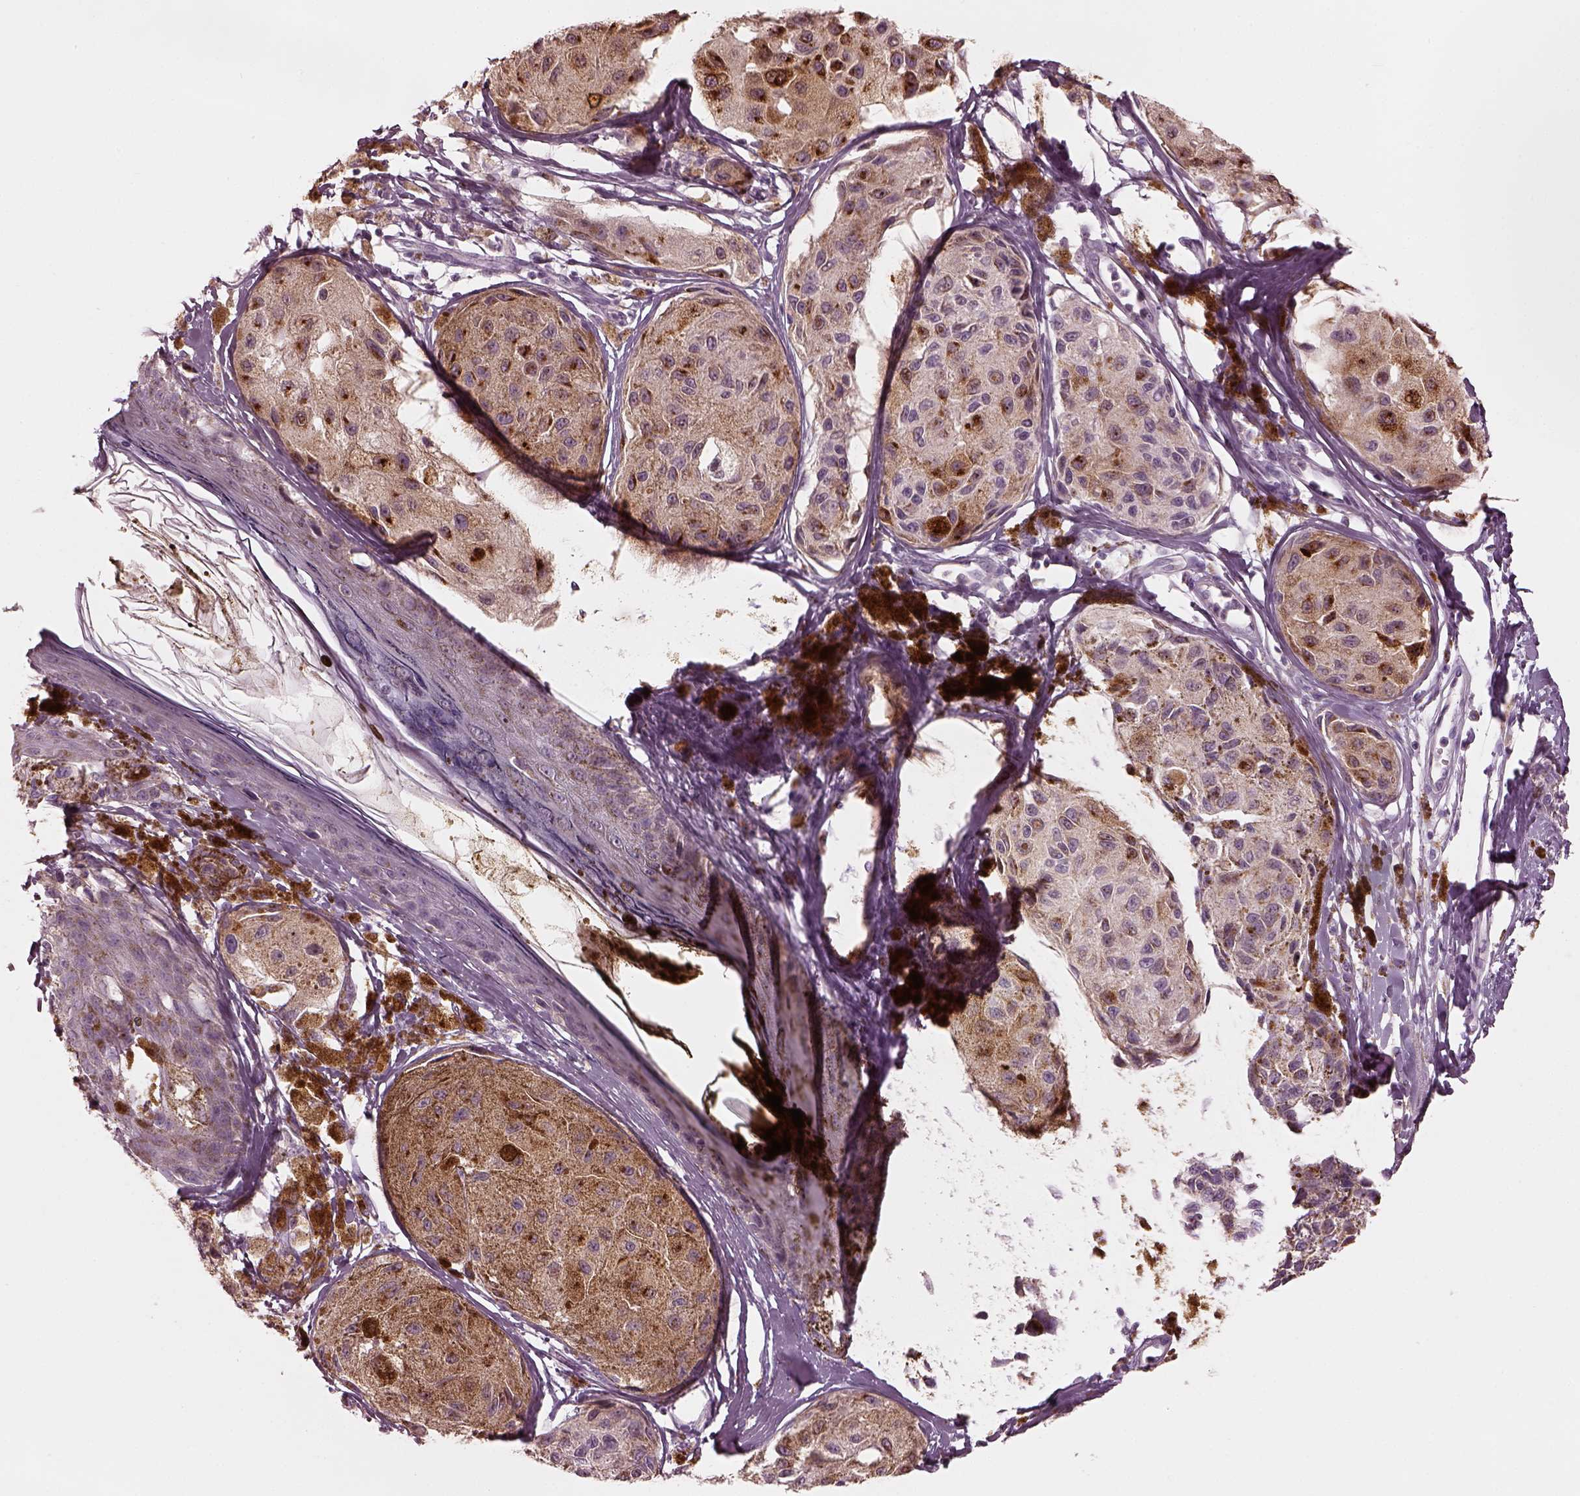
{"staining": {"intensity": "moderate", "quantity": "25%-75%", "location": "cytoplasmic/membranous"}, "tissue": "melanoma", "cell_type": "Tumor cells", "image_type": "cancer", "snomed": [{"axis": "morphology", "description": "Malignant melanoma, NOS"}, {"axis": "topography", "description": "Skin"}], "caption": "About 25%-75% of tumor cells in malignant melanoma exhibit moderate cytoplasmic/membranous protein positivity as visualized by brown immunohistochemical staining.", "gene": "MIA", "patient": {"sex": "female", "age": 38}}